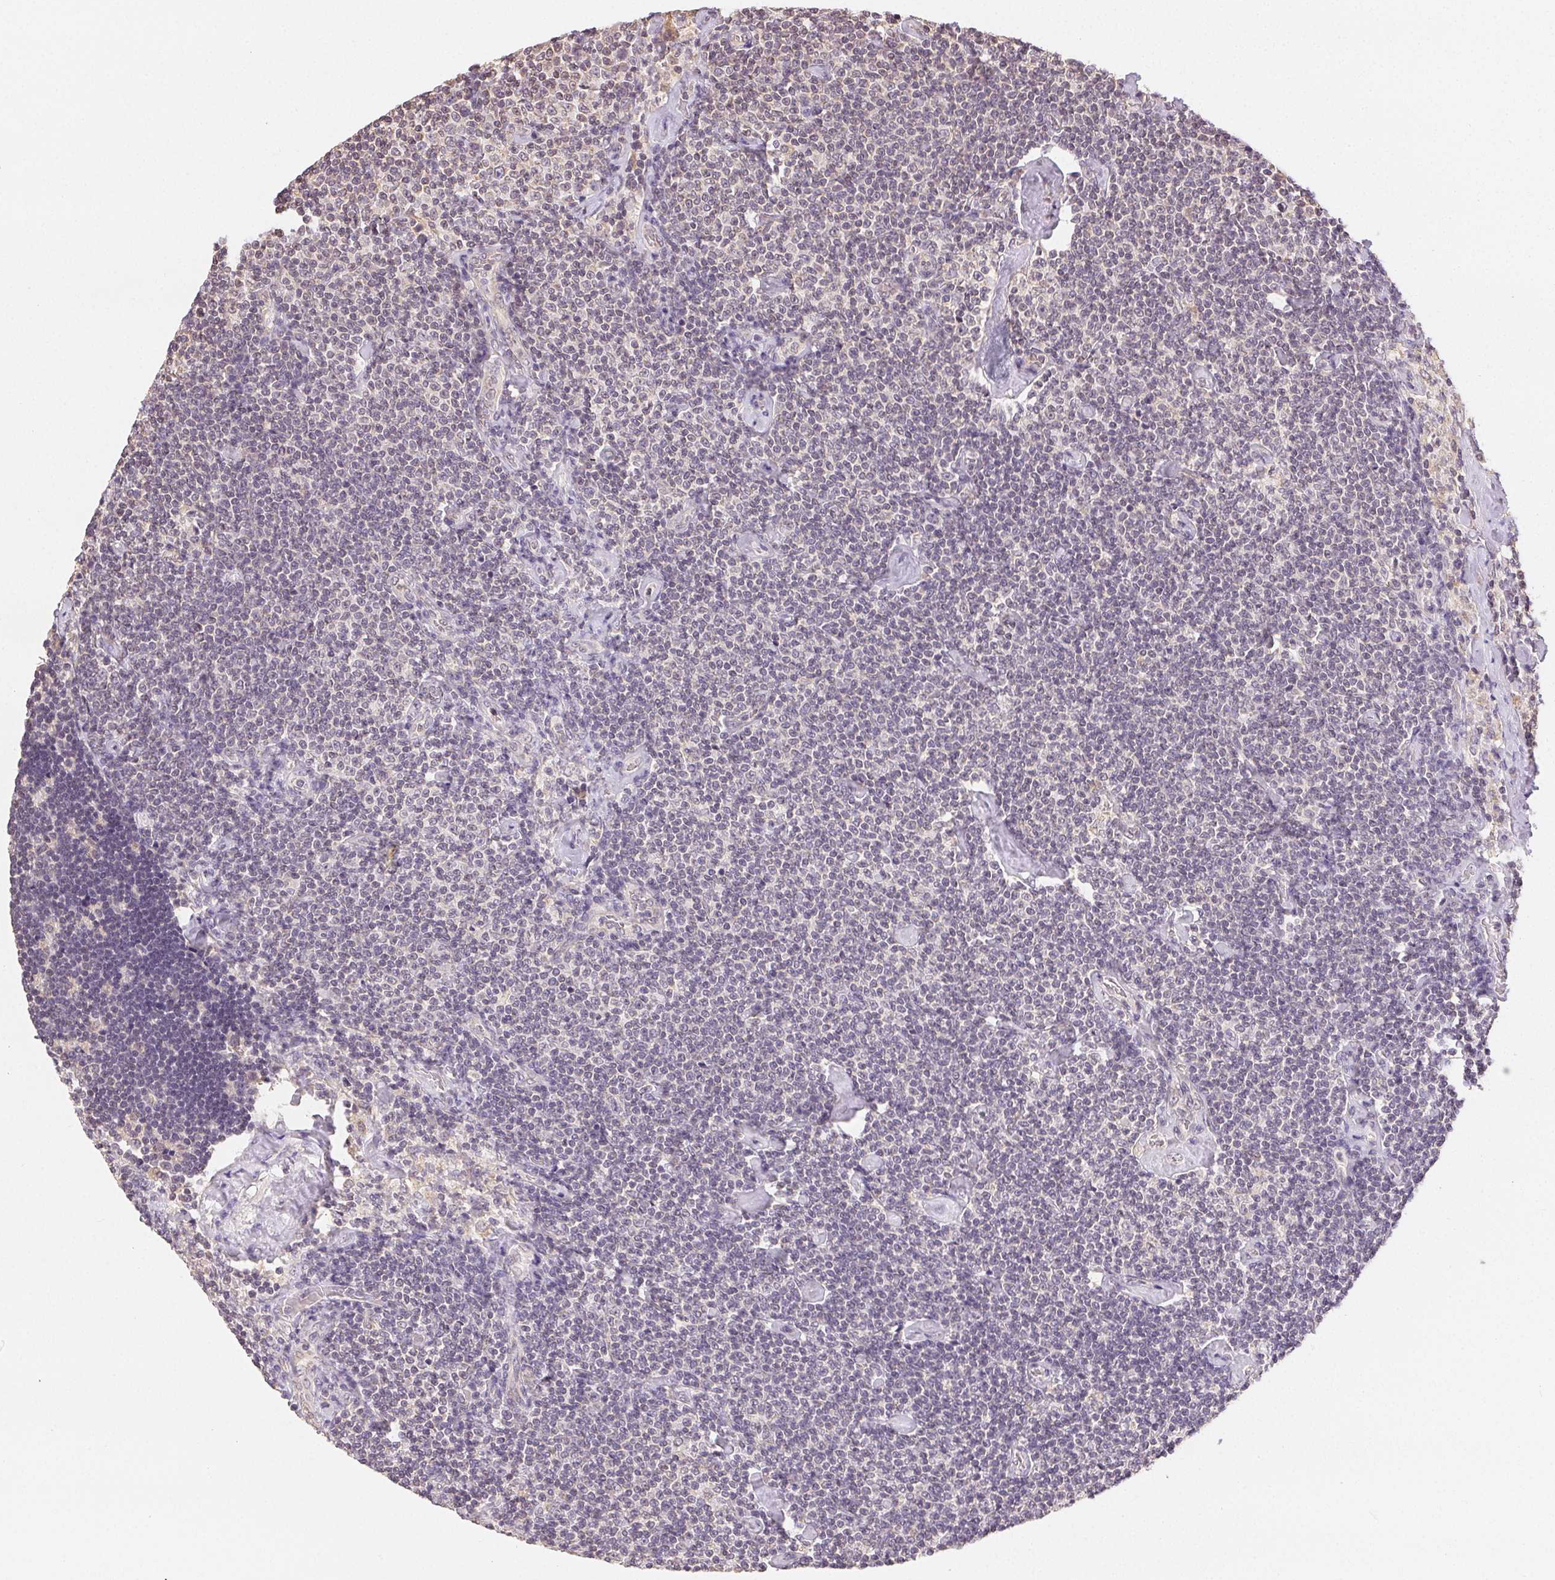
{"staining": {"intensity": "negative", "quantity": "none", "location": "none"}, "tissue": "lymphoma", "cell_type": "Tumor cells", "image_type": "cancer", "snomed": [{"axis": "morphology", "description": "Malignant lymphoma, non-Hodgkin's type, Low grade"}, {"axis": "topography", "description": "Lymph node"}], "caption": "The immunohistochemistry (IHC) micrograph has no significant positivity in tumor cells of low-grade malignant lymphoma, non-Hodgkin's type tissue.", "gene": "SEZ6L2", "patient": {"sex": "male", "age": 81}}